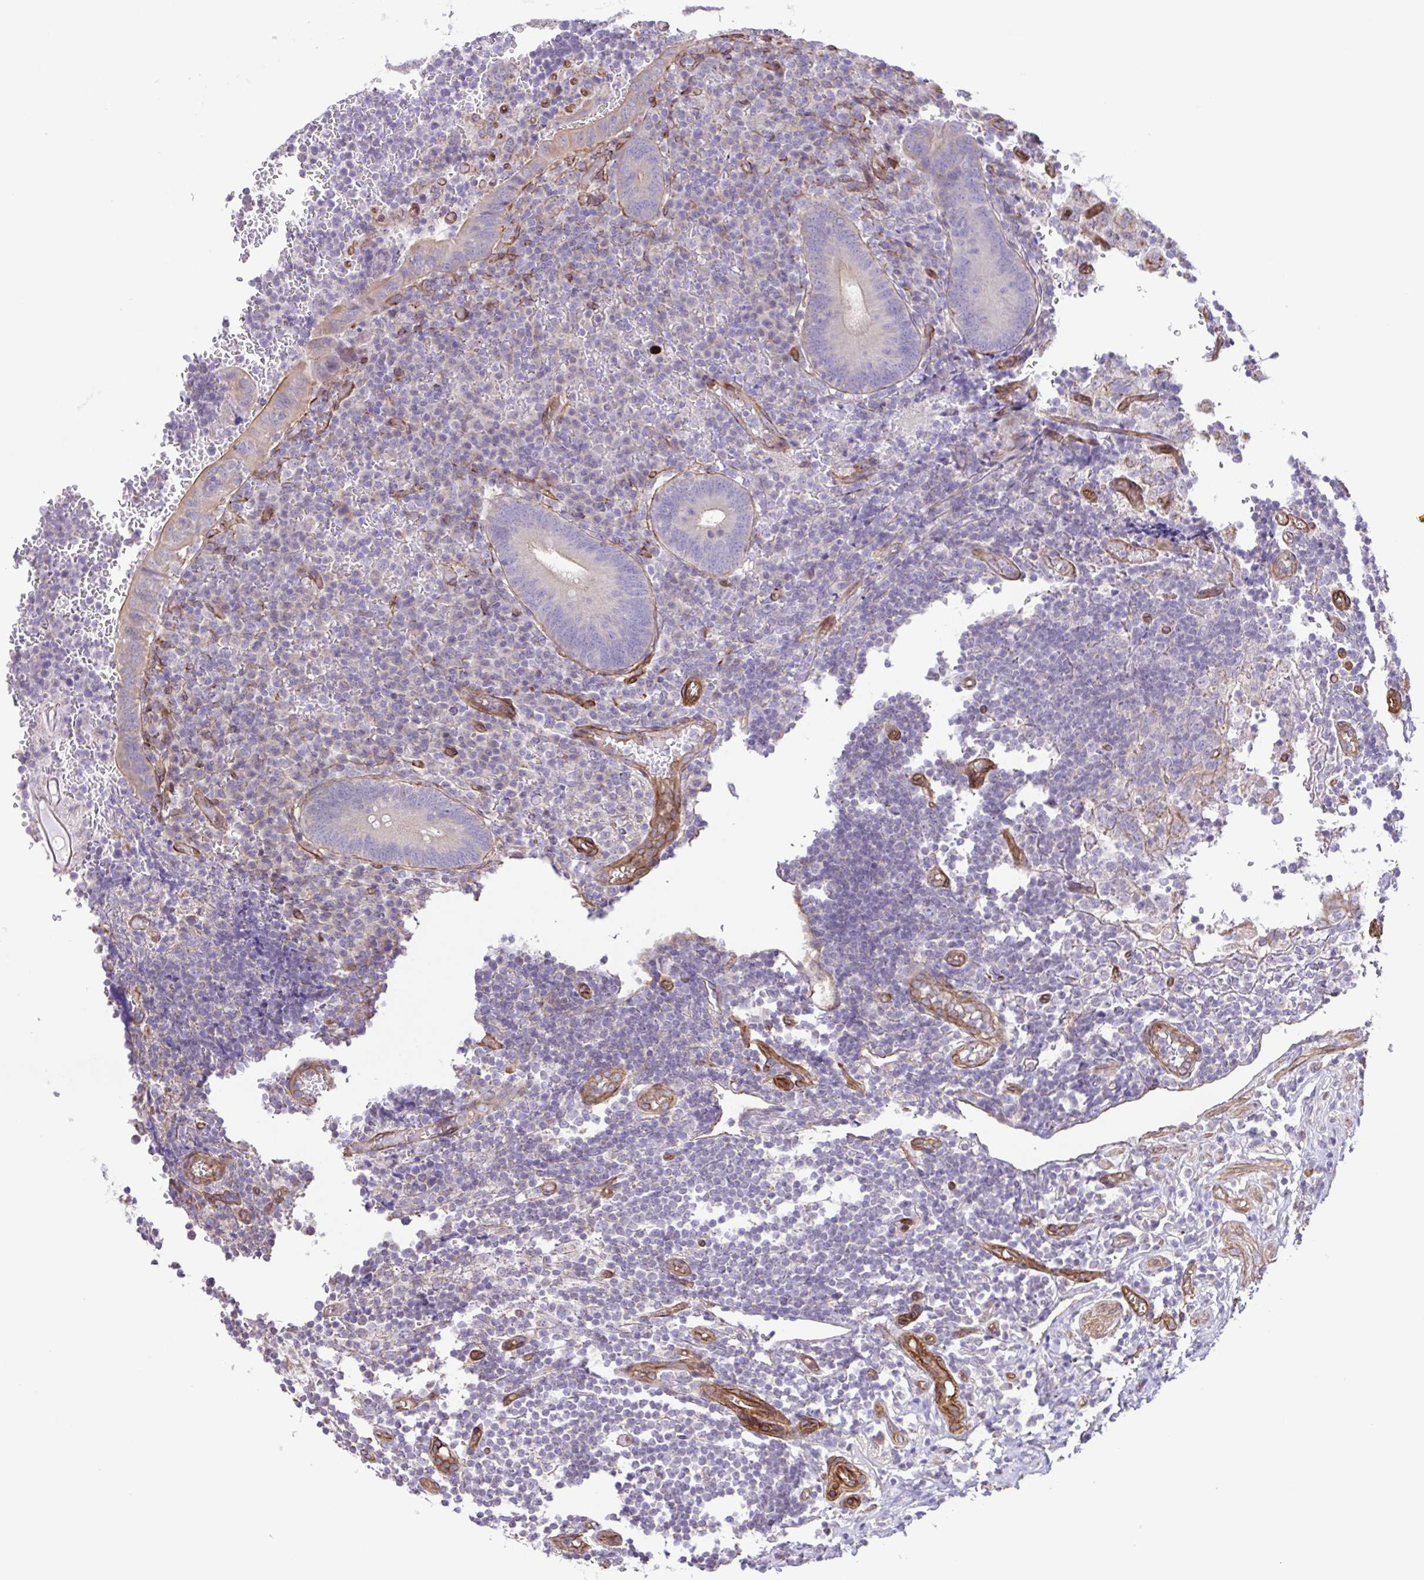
{"staining": {"intensity": "weak", "quantity": "<25%", "location": "cytoplasmic/membranous"}, "tissue": "appendix", "cell_type": "Glandular cells", "image_type": "normal", "snomed": [{"axis": "morphology", "description": "Normal tissue, NOS"}, {"axis": "topography", "description": "Appendix"}], "caption": "Human appendix stained for a protein using immunohistochemistry demonstrates no expression in glandular cells.", "gene": "FLT1", "patient": {"sex": "male", "age": 18}}